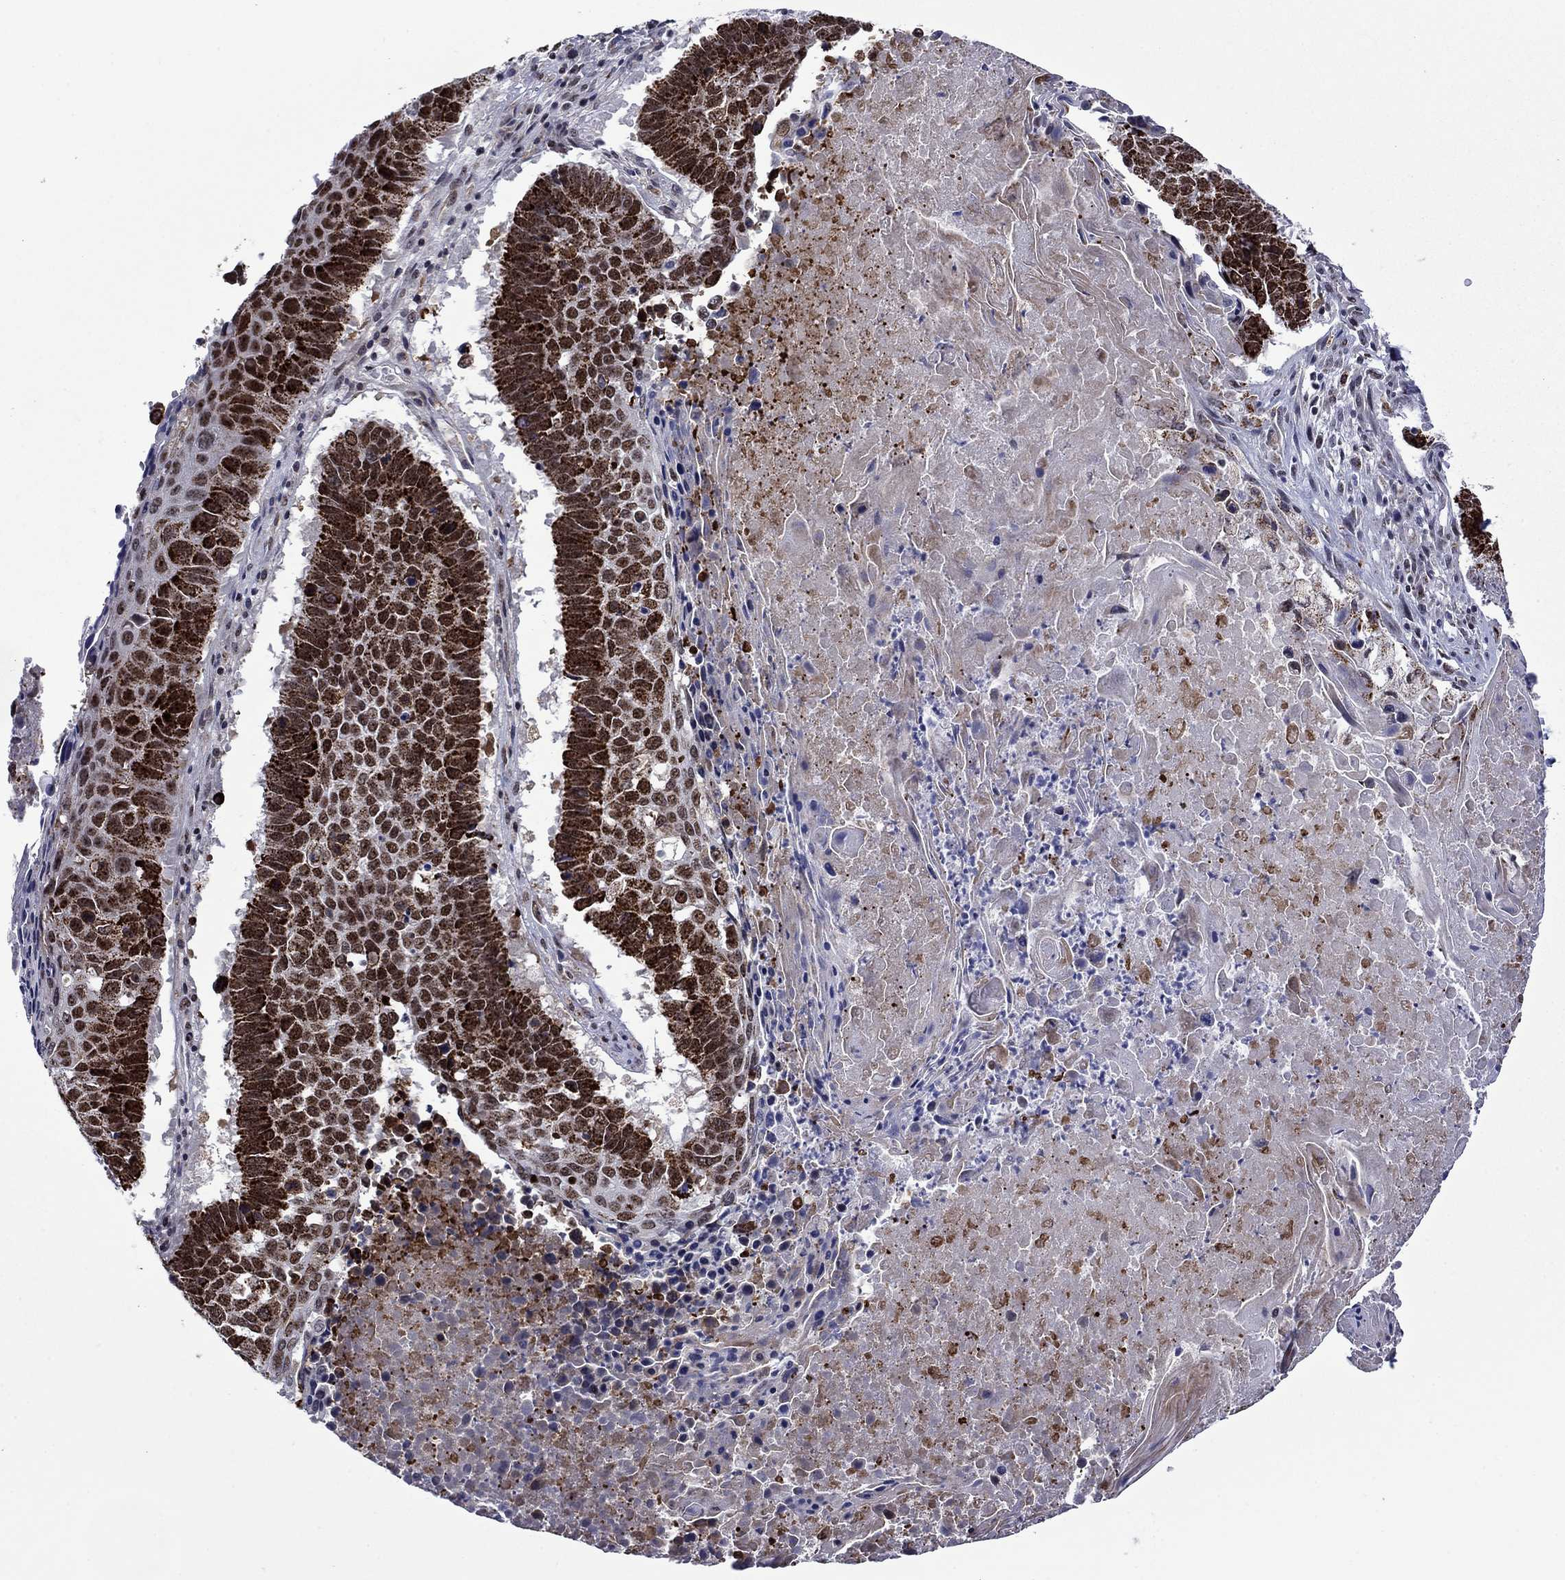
{"staining": {"intensity": "strong", "quantity": ">75%", "location": "cytoplasmic/membranous"}, "tissue": "lung cancer", "cell_type": "Tumor cells", "image_type": "cancer", "snomed": [{"axis": "morphology", "description": "Squamous cell carcinoma, NOS"}, {"axis": "topography", "description": "Lung"}], "caption": "Immunohistochemistry (IHC) staining of lung cancer, which demonstrates high levels of strong cytoplasmic/membranous staining in about >75% of tumor cells indicating strong cytoplasmic/membranous protein positivity. The staining was performed using DAB (3,3'-diaminobenzidine) (brown) for protein detection and nuclei were counterstained in hematoxylin (blue).", "gene": "SURF2", "patient": {"sex": "male", "age": 73}}